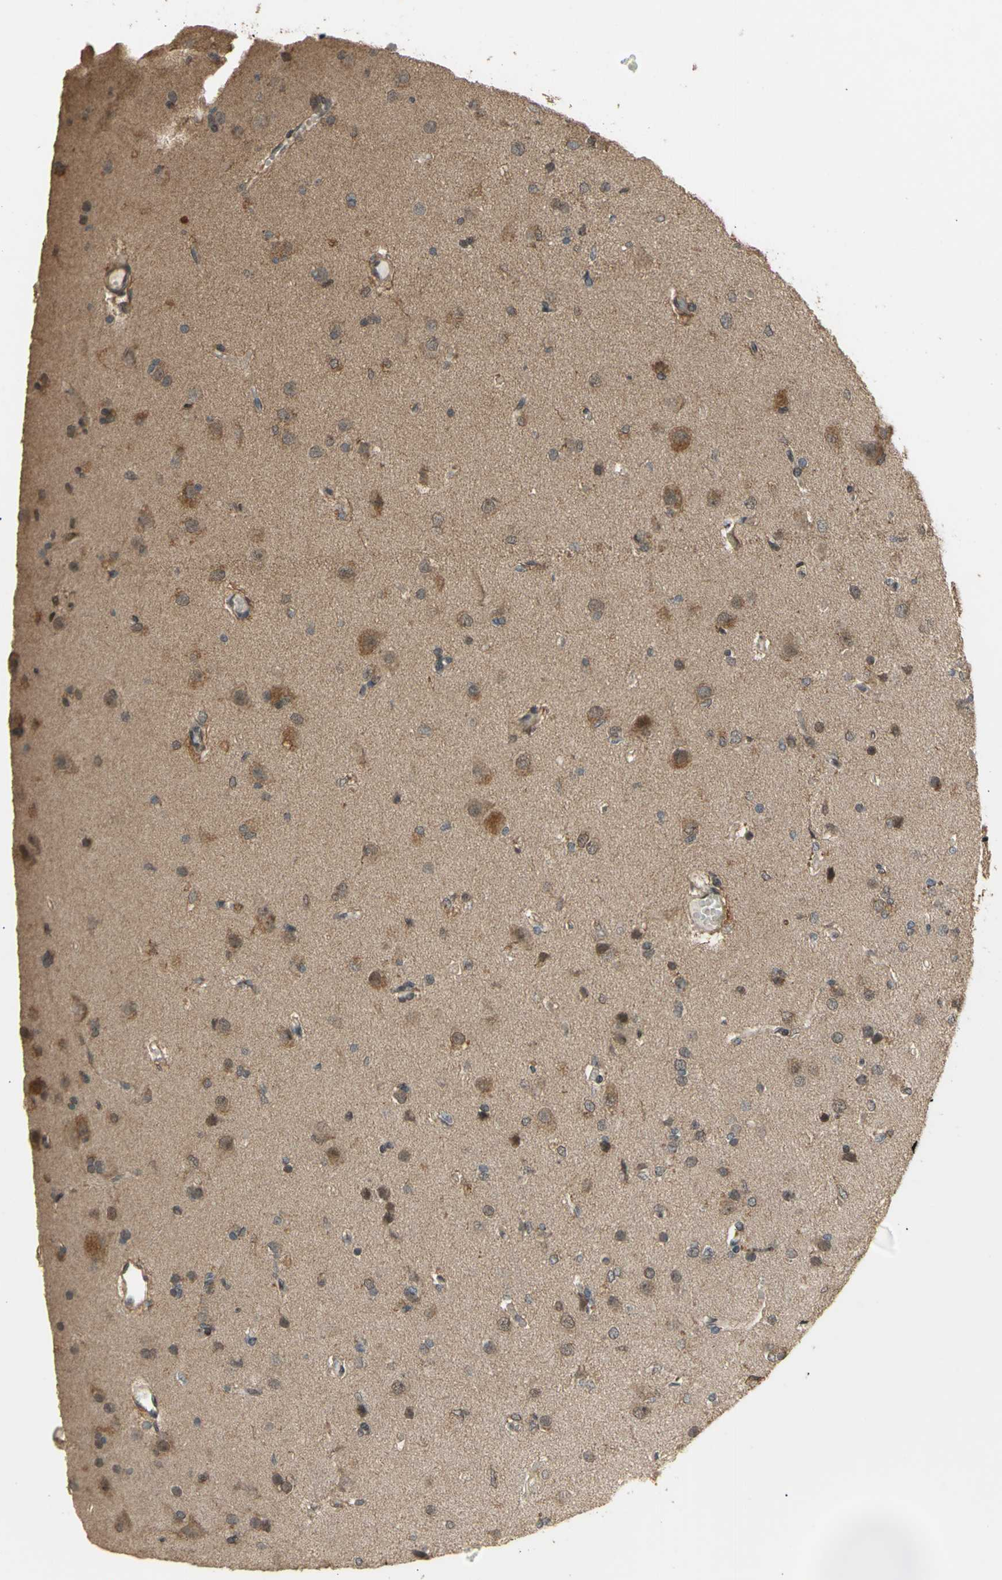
{"staining": {"intensity": "moderate", "quantity": "<25%", "location": "cytoplasmic/membranous"}, "tissue": "glioma", "cell_type": "Tumor cells", "image_type": "cancer", "snomed": [{"axis": "morphology", "description": "Glioma, malignant, High grade"}, {"axis": "topography", "description": "Brain"}], "caption": "An image showing moderate cytoplasmic/membranous expression in approximately <25% of tumor cells in glioma, as visualized by brown immunohistochemical staining.", "gene": "GTF2E2", "patient": {"sex": "female", "age": 59}}